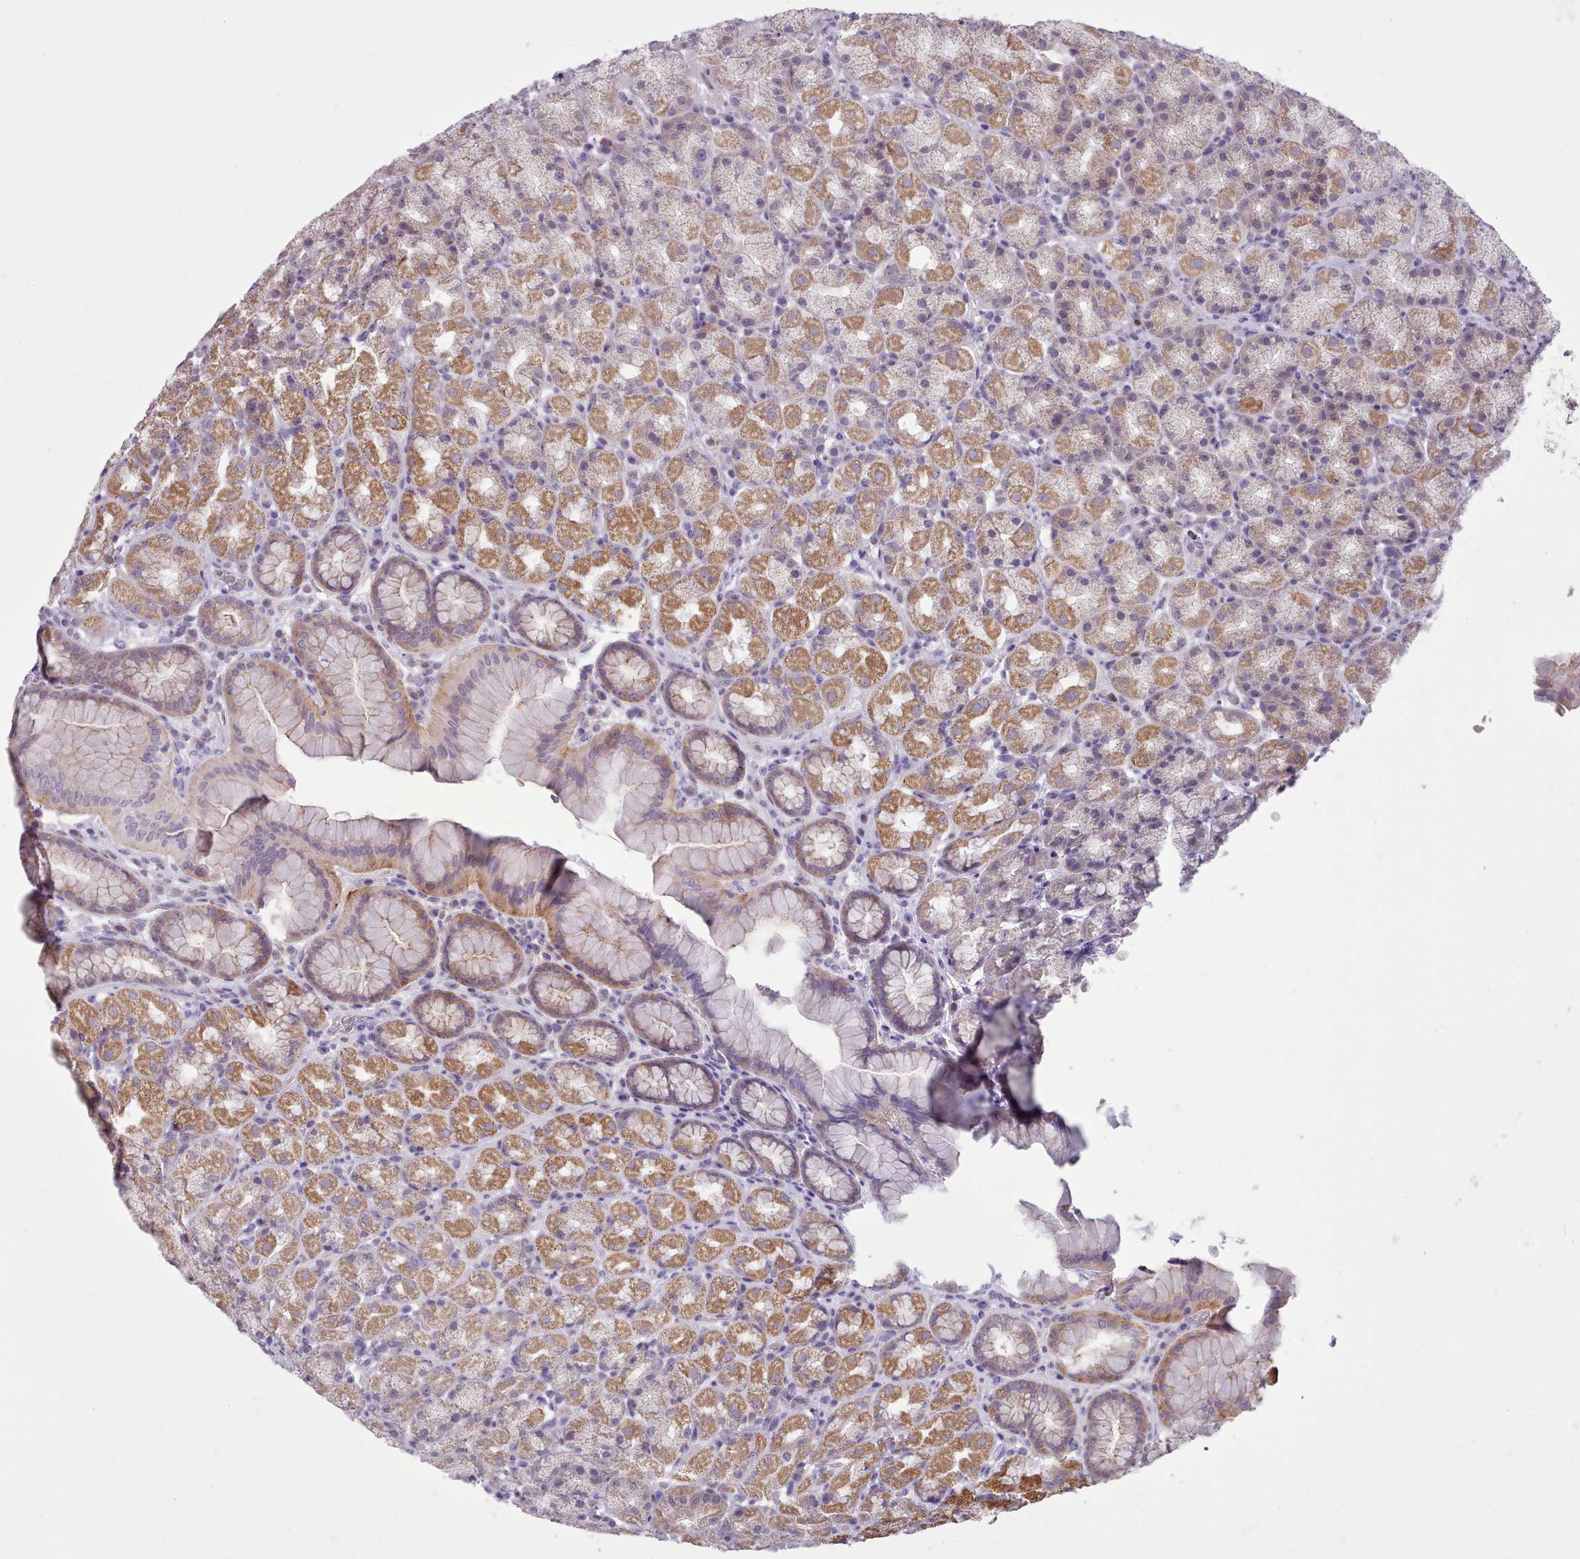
{"staining": {"intensity": "moderate", "quantity": "25%-75%", "location": "cytoplasmic/membranous"}, "tissue": "stomach", "cell_type": "Glandular cells", "image_type": "normal", "snomed": [{"axis": "morphology", "description": "Normal tissue, NOS"}, {"axis": "topography", "description": "Stomach, upper"}, {"axis": "topography", "description": "Stomach"}], "caption": "Immunohistochemical staining of normal human stomach demonstrates moderate cytoplasmic/membranous protein positivity in approximately 25%-75% of glandular cells.", "gene": "SLURP1", "patient": {"sex": "male", "age": 68}}